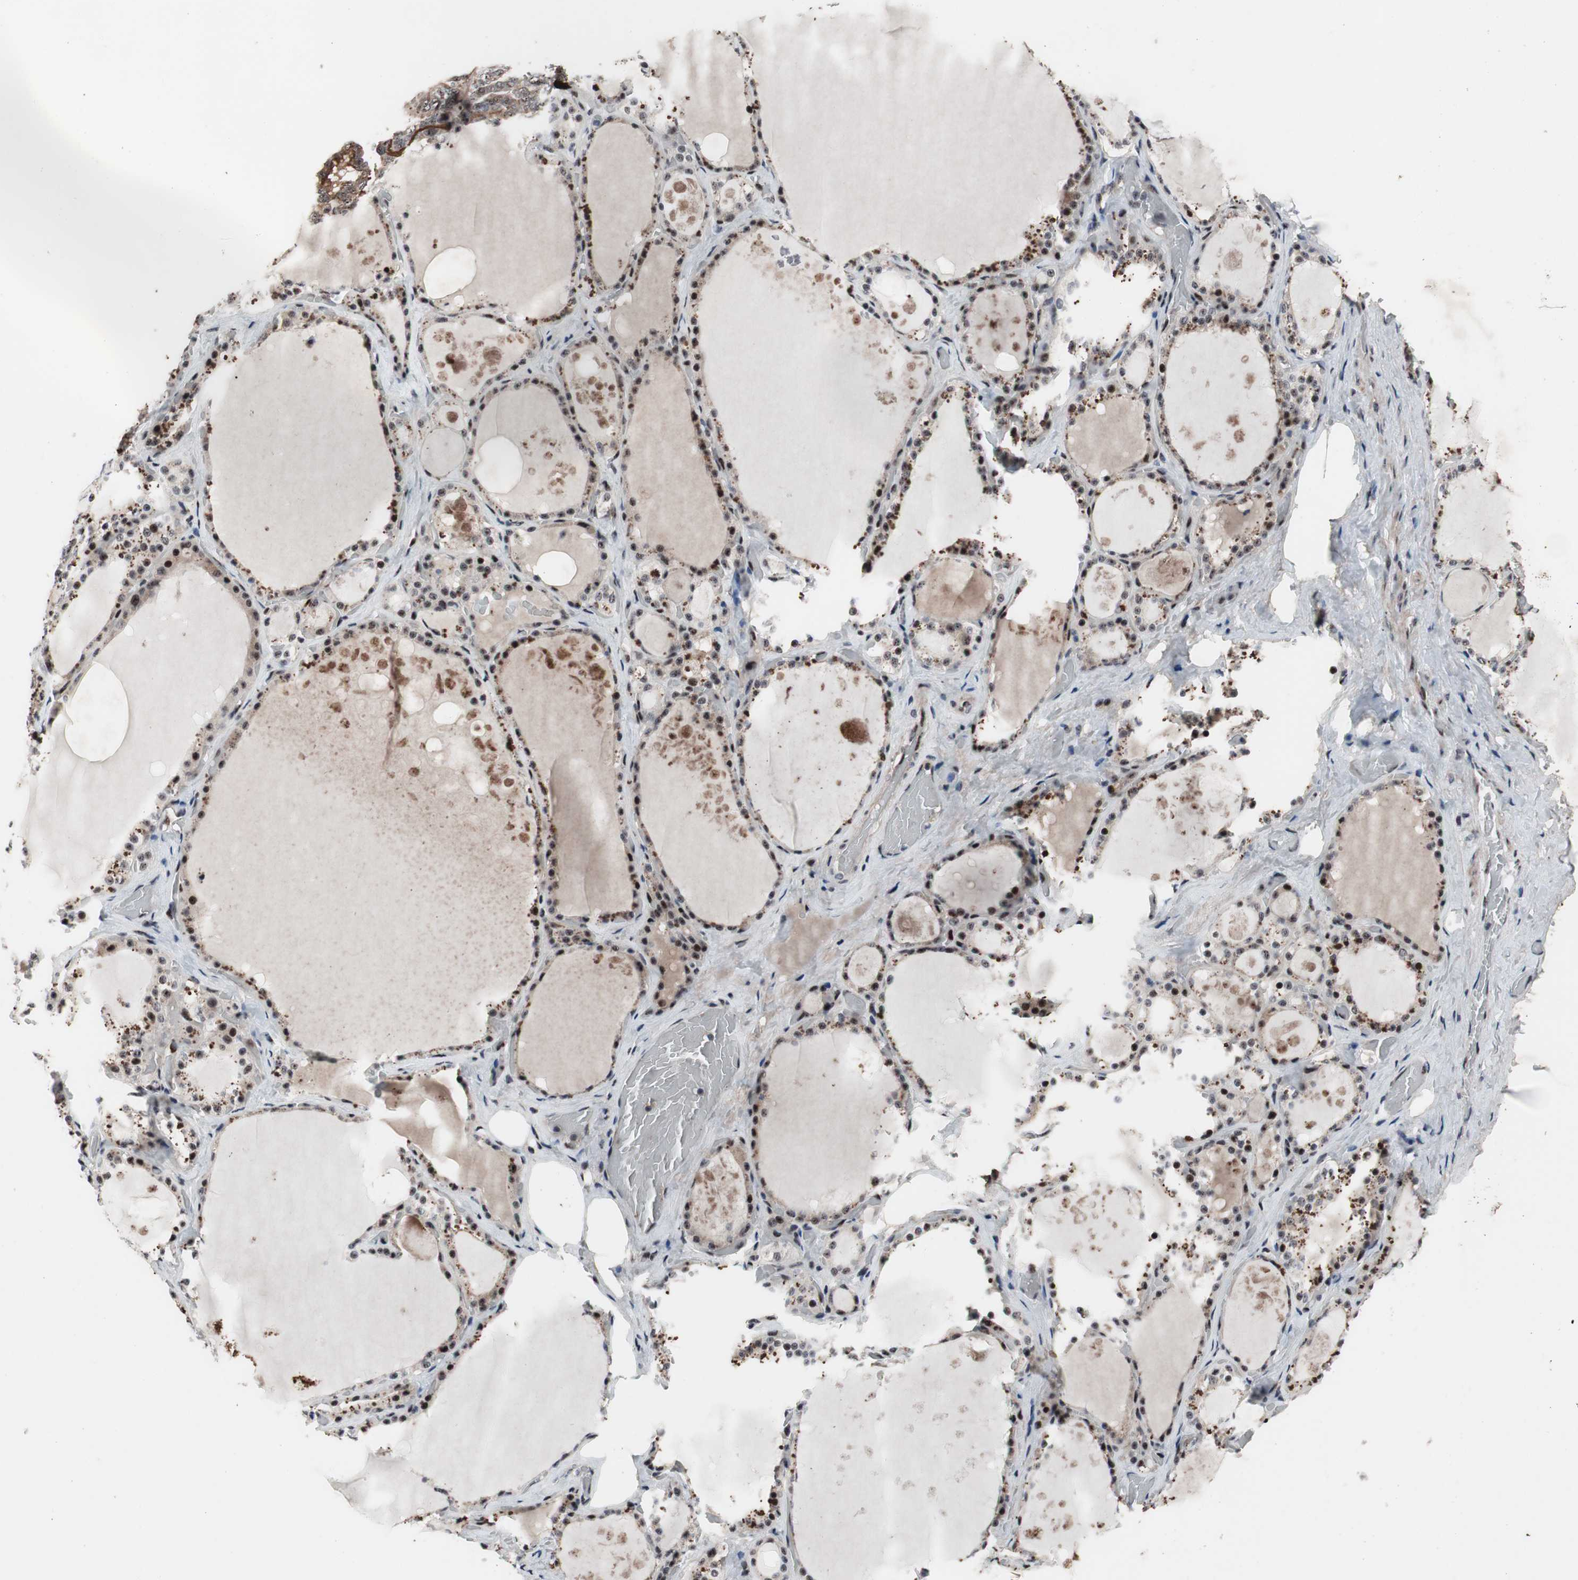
{"staining": {"intensity": "moderate", "quantity": ">75%", "location": "nuclear"}, "tissue": "thyroid gland", "cell_type": "Glandular cells", "image_type": "normal", "snomed": [{"axis": "morphology", "description": "Normal tissue, NOS"}, {"axis": "topography", "description": "Thyroid gland"}], "caption": "Moderate nuclear expression is present in about >75% of glandular cells in unremarkable thyroid gland.", "gene": "PINX1", "patient": {"sex": "male", "age": 61}}